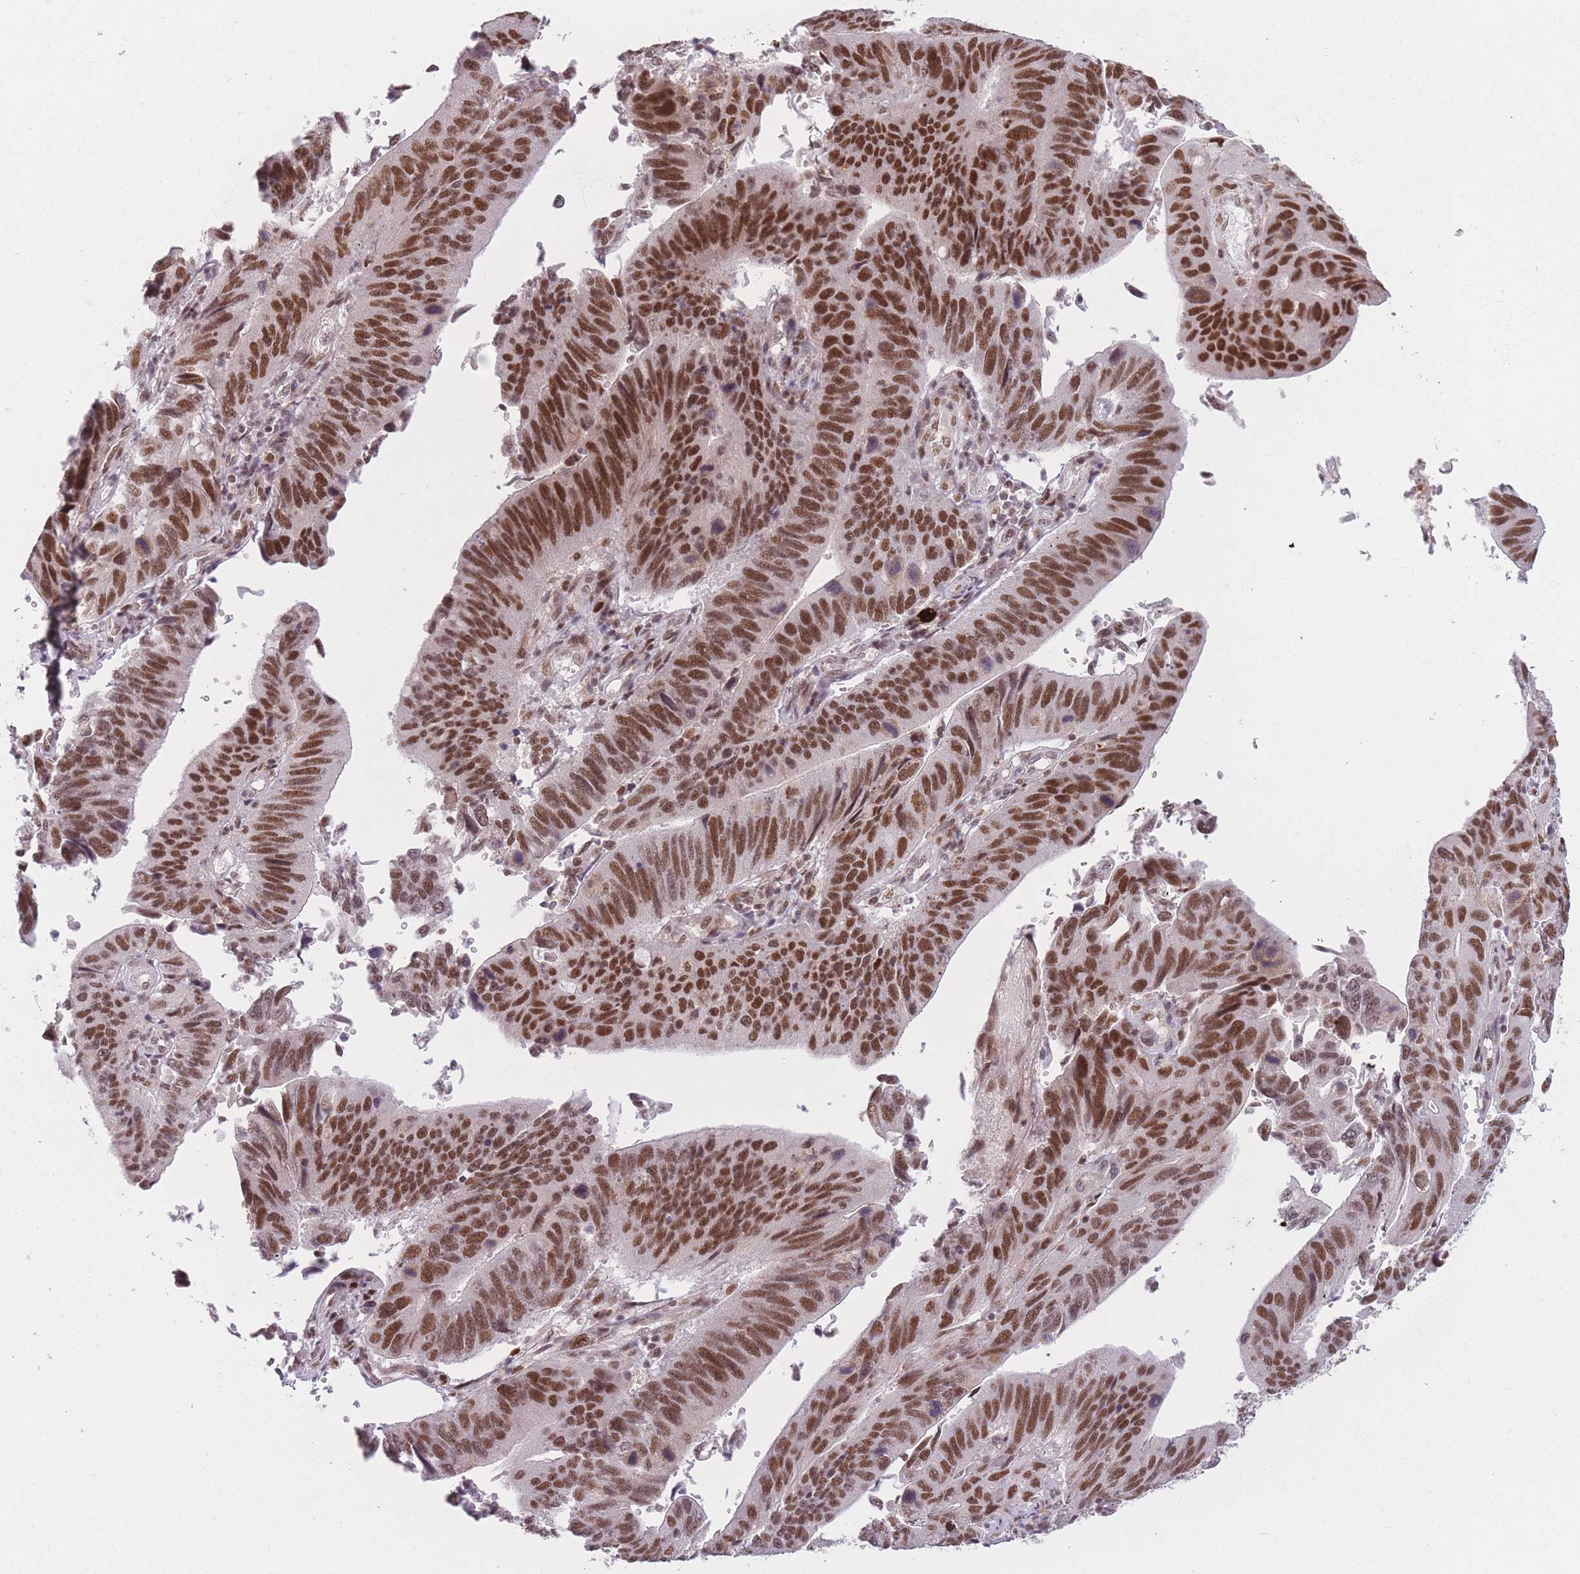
{"staining": {"intensity": "strong", "quantity": ">75%", "location": "nuclear"}, "tissue": "stomach cancer", "cell_type": "Tumor cells", "image_type": "cancer", "snomed": [{"axis": "morphology", "description": "Adenocarcinoma, NOS"}, {"axis": "topography", "description": "Stomach"}], "caption": "This photomicrograph demonstrates immunohistochemistry (IHC) staining of stomach cancer, with high strong nuclear expression in about >75% of tumor cells.", "gene": "SUPT6H", "patient": {"sex": "male", "age": 59}}